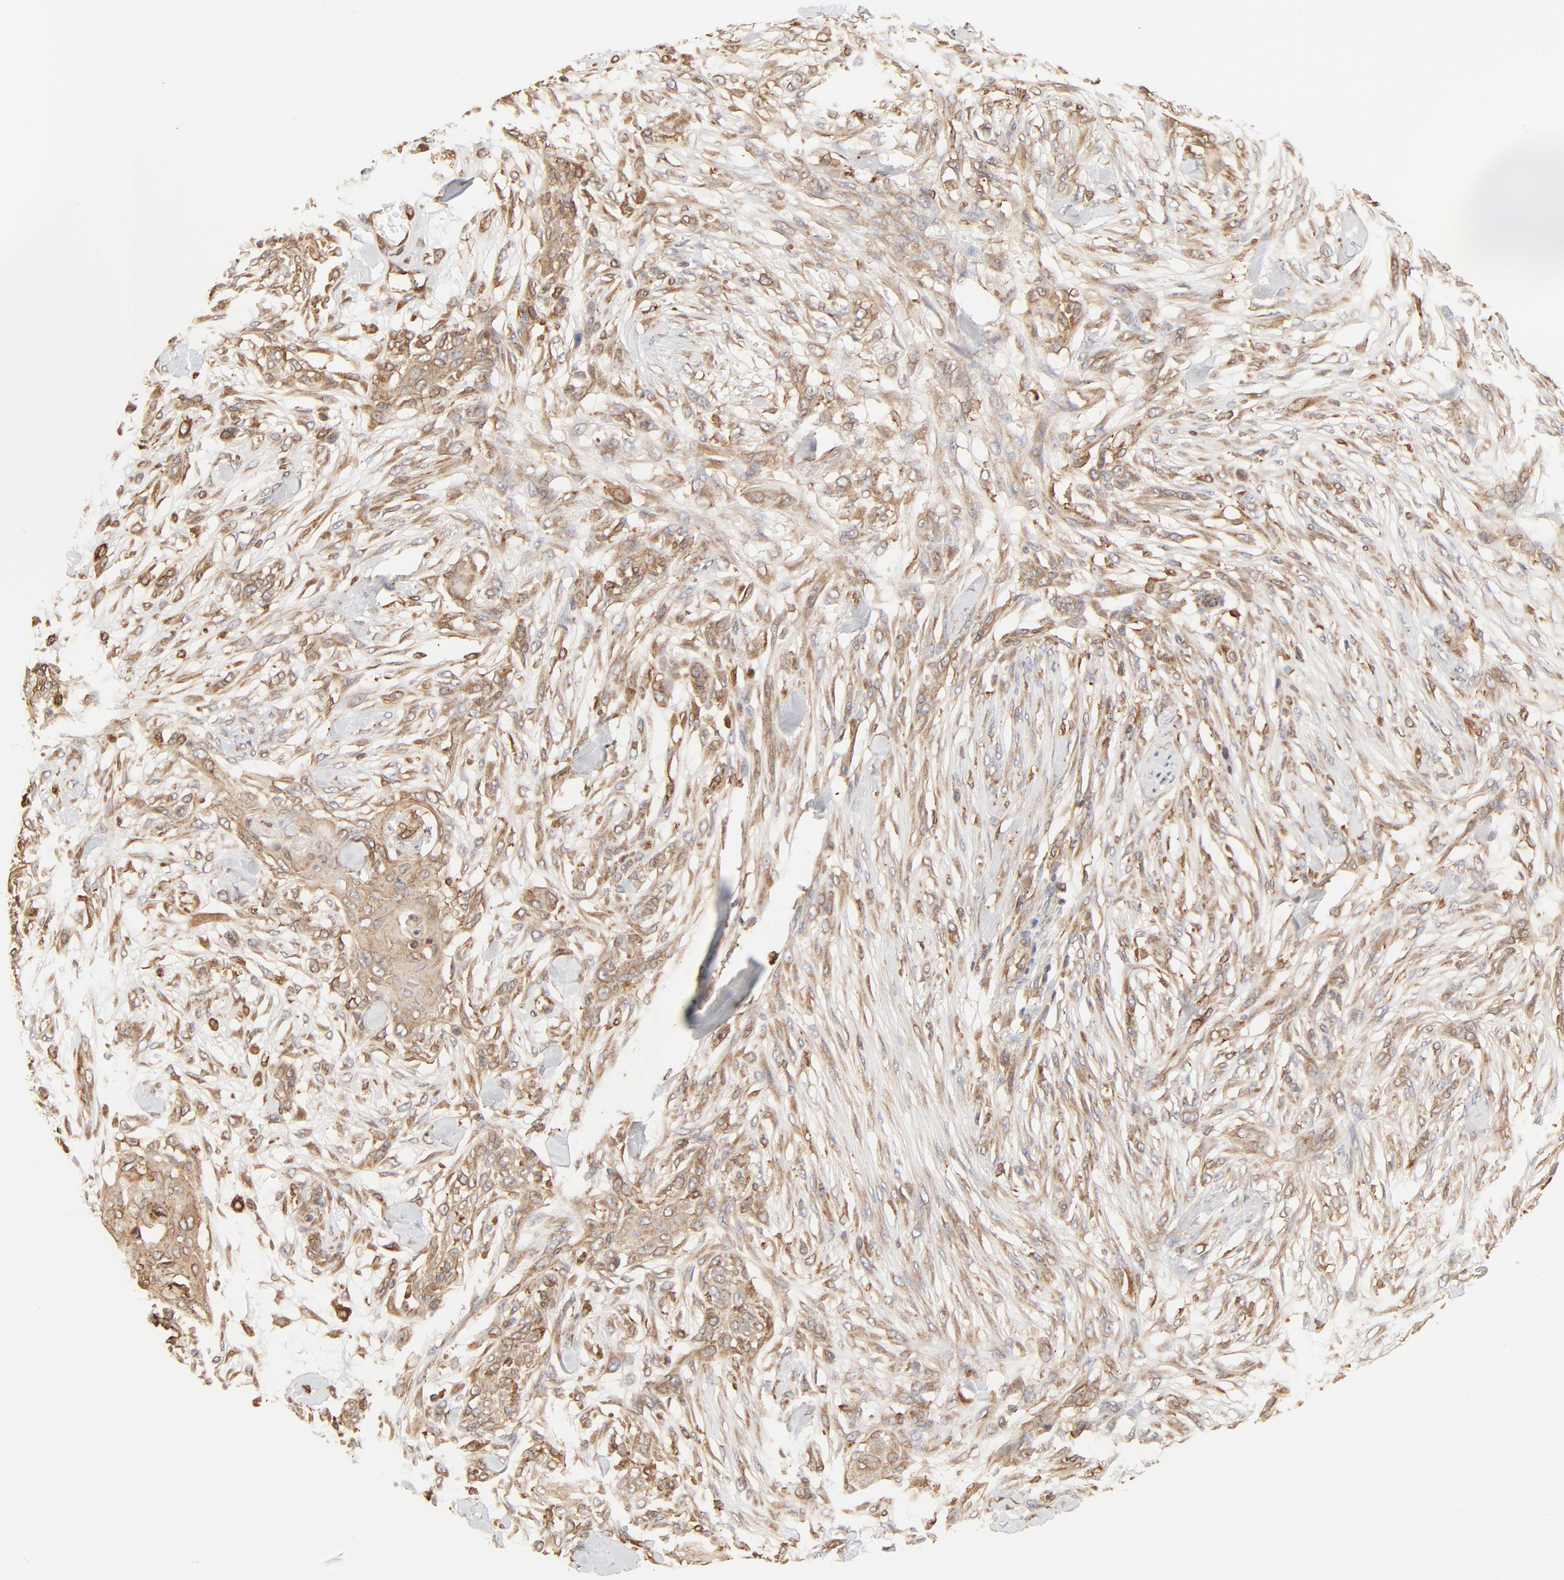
{"staining": {"intensity": "moderate", "quantity": ">75%", "location": "cytoplasmic/membranous"}, "tissue": "skin cancer", "cell_type": "Tumor cells", "image_type": "cancer", "snomed": [{"axis": "morphology", "description": "Normal tissue, NOS"}, {"axis": "morphology", "description": "Squamous cell carcinoma, NOS"}, {"axis": "topography", "description": "Skin"}], "caption": "Skin squamous cell carcinoma stained with a brown dye exhibits moderate cytoplasmic/membranous positive positivity in approximately >75% of tumor cells.", "gene": "BCAP31", "patient": {"sex": "female", "age": 59}}